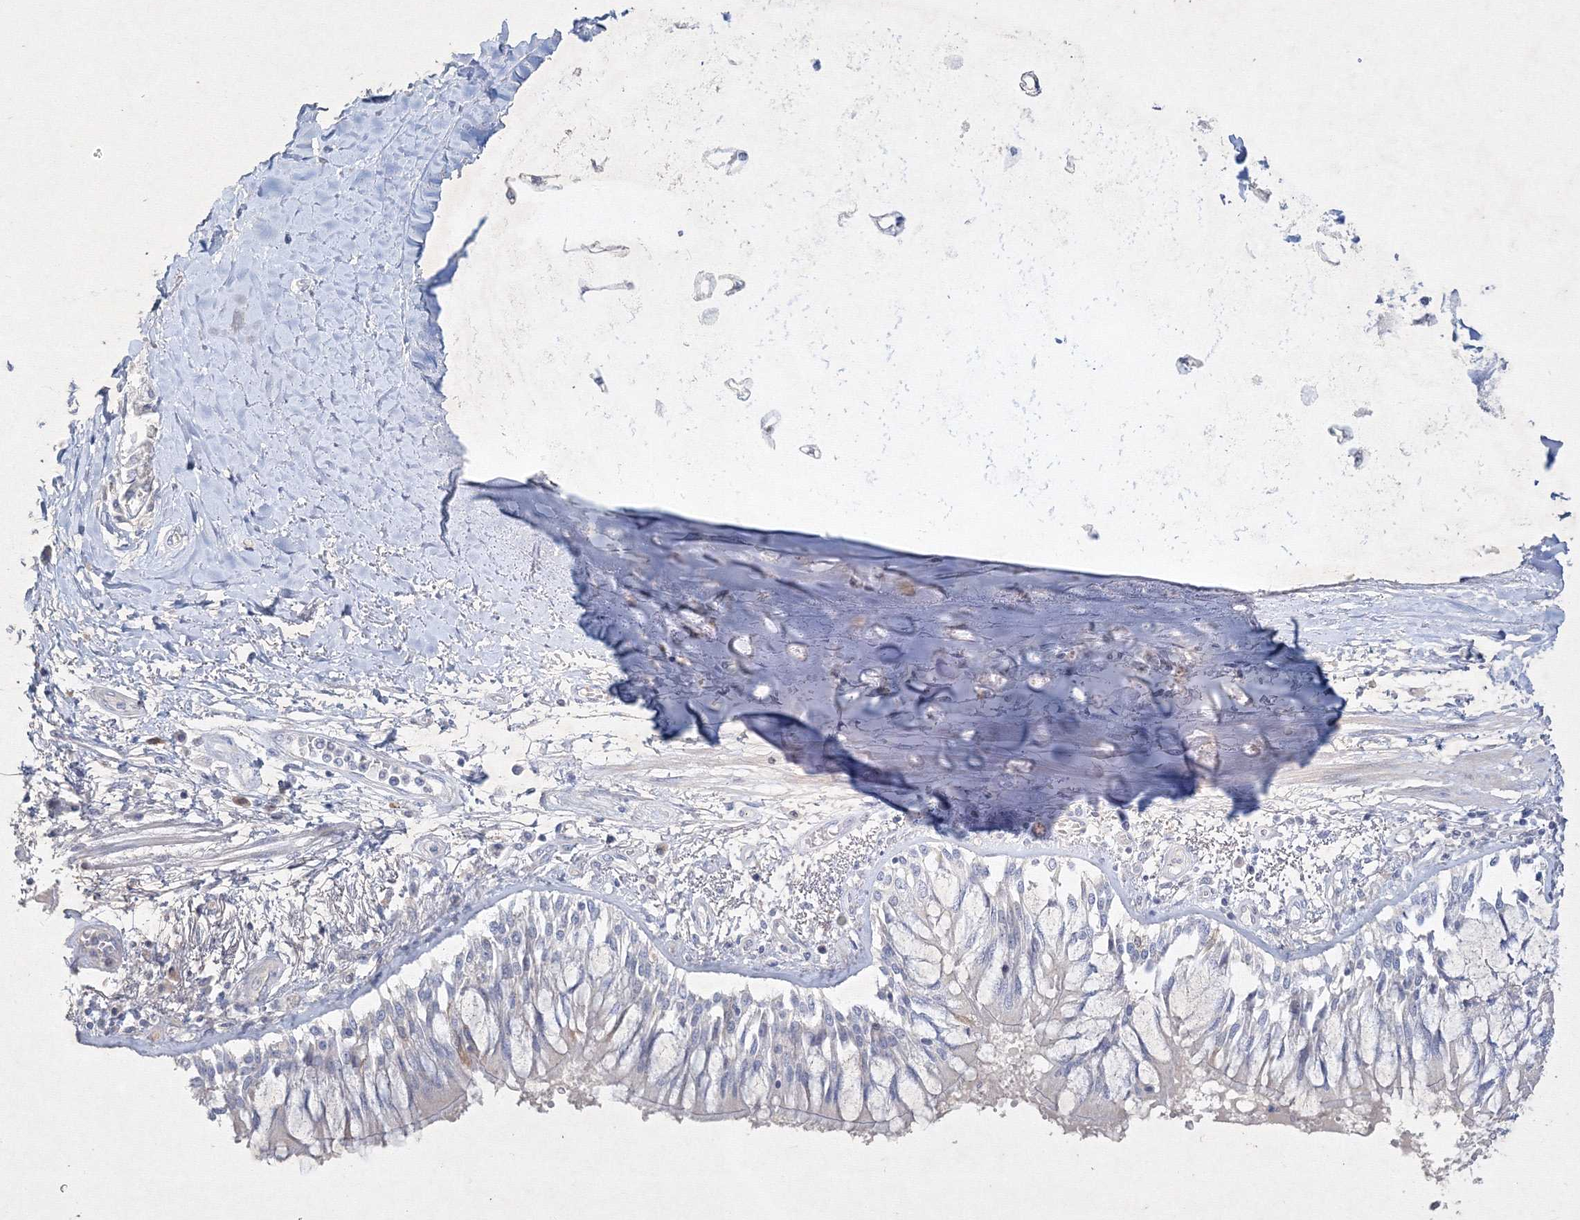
{"staining": {"intensity": "negative", "quantity": "none", "location": "none"}, "tissue": "adipose tissue", "cell_type": "Adipocytes", "image_type": "normal", "snomed": [{"axis": "morphology", "description": "Normal tissue, NOS"}, {"axis": "topography", "description": "Cartilage tissue"}, {"axis": "topography", "description": "Bronchus"}, {"axis": "topography", "description": "Lung"}, {"axis": "topography", "description": "Peripheral nerve tissue"}], "caption": "A high-resolution photomicrograph shows IHC staining of normal adipose tissue, which demonstrates no significant staining in adipocytes.", "gene": "CXXC4", "patient": {"sex": "female", "age": 49}}